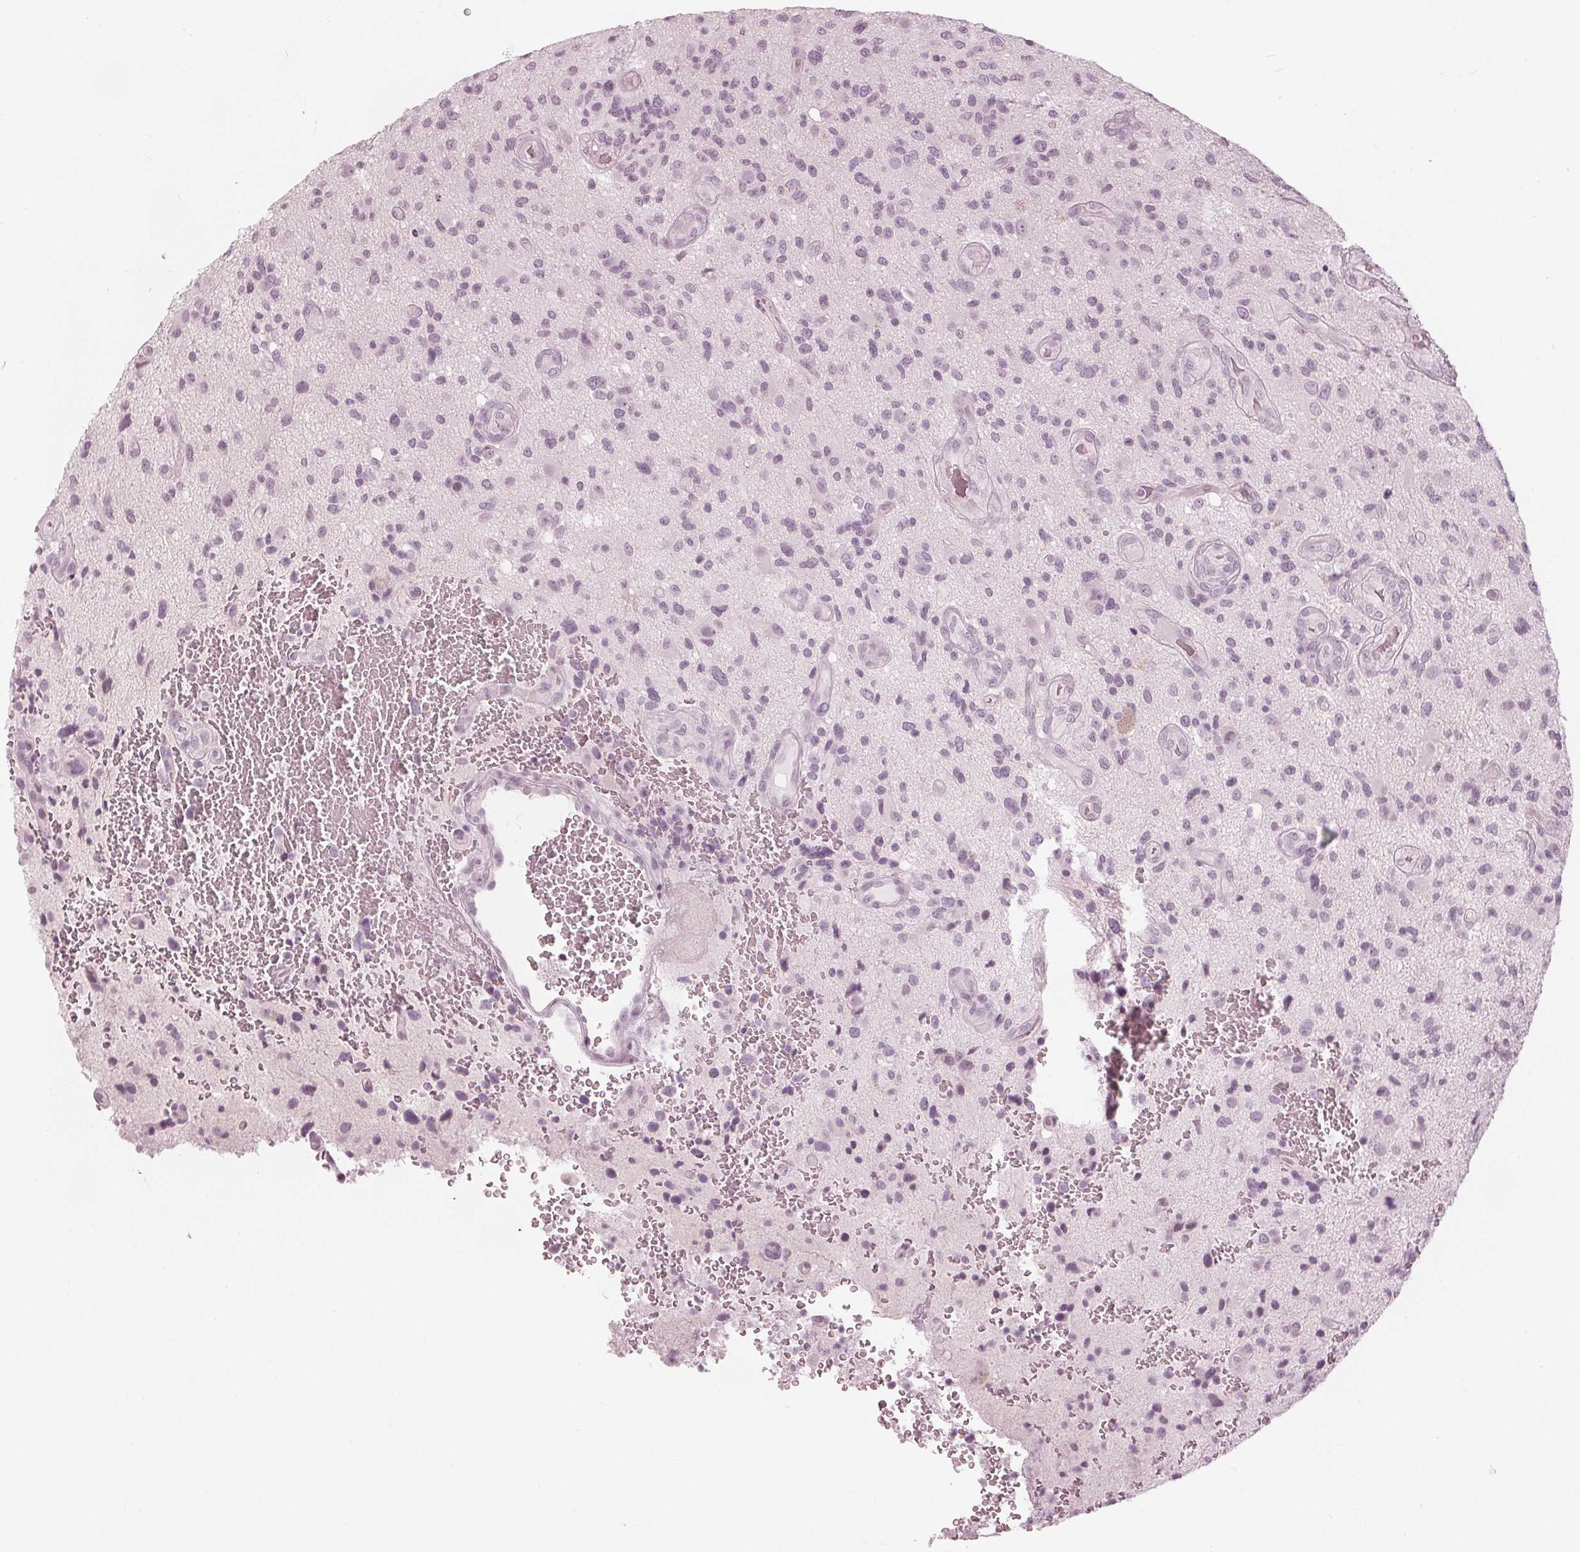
{"staining": {"intensity": "negative", "quantity": "none", "location": "none"}, "tissue": "glioma", "cell_type": "Tumor cells", "image_type": "cancer", "snomed": [{"axis": "morphology", "description": "Glioma, malignant, High grade"}, {"axis": "topography", "description": "Brain"}], "caption": "Immunohistochemistry micrograph of neoplastic tissue: high-grade glioma (malignant) stained with DAB (3,3'-diaminobenzidine) displays no significant protein expression in tumor cells.", "gene": "PAEP", "patient": {"sex": "male", "age": 47}}